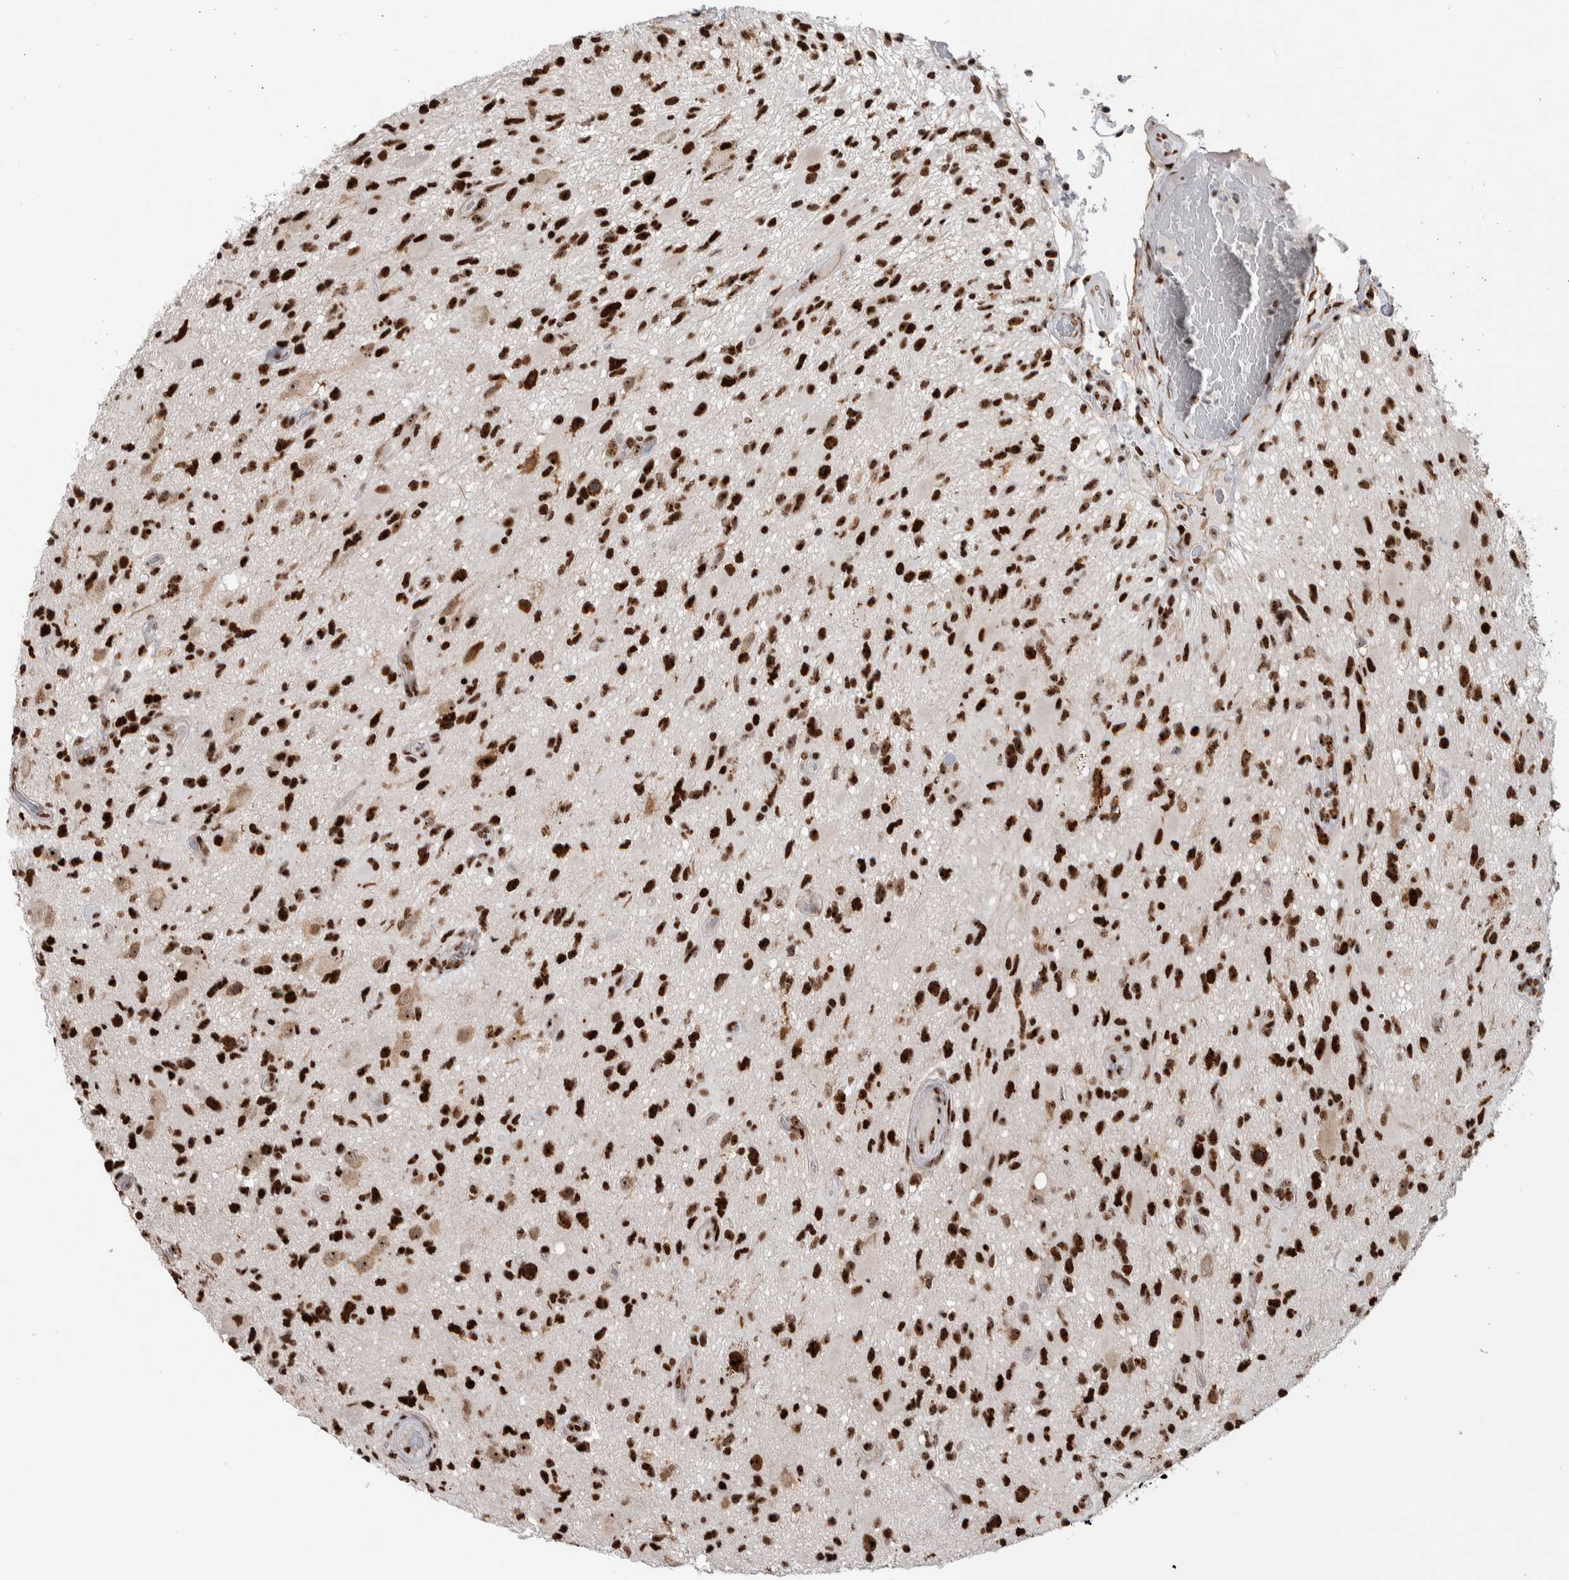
{"staining": {"intensity": "strong", "quantity": ">75%", "location": "nuclear"}, "tissue": "glioma", "cell_type": "Tumor cells", "image_type": "cancer", "snomed": [{"axis": "morphology", "description": "Glioma, malignant, High grade"}, {"axis": "topography", "description": "Brain"}], "caption": "Immunohistochemical staining of human glioma reveals high levels of strong nuclear protein expression in about >75% of tumor cells.", "gene": "NCL", "patient": {"sex": "male", "age": 33}}